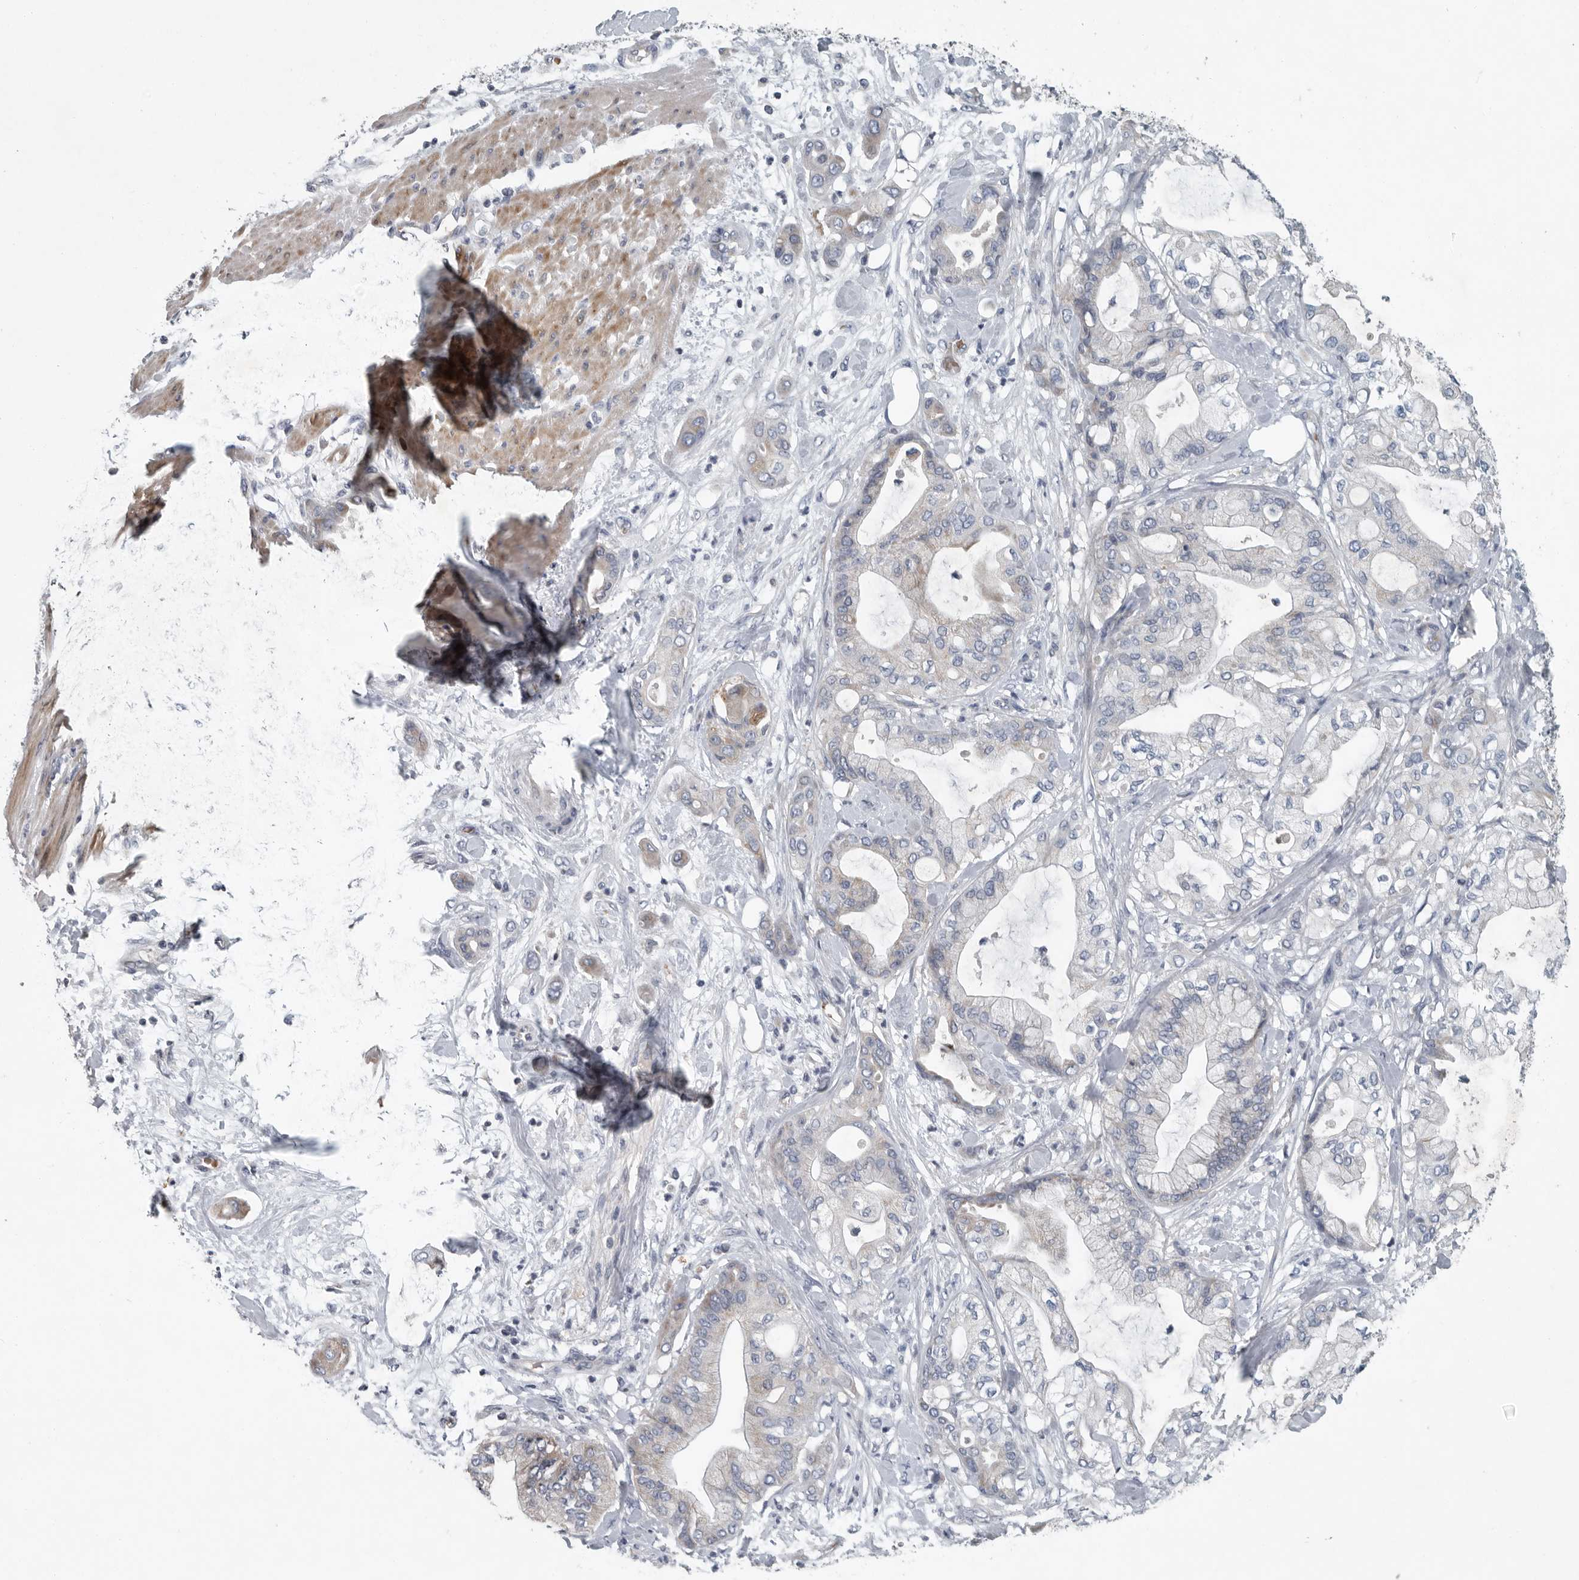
{"staining": {"intensity": "weak", "quantity": "25%-75%", "location": "cytoplasmic/membranous"}, "tissue": "pancreatic cancer", "cell_type": "Tumor cells", "image_type": "cancer", "snomed": [{"axis": "morphology", "description": "Adenocarcinoma, NOS"}, {"axis": "morphology", "description": "Adenocarcinoma, metastatic, NOS"}, {"axis": "topography", "description": "Lymph node"}, {"axis": "topography", "description": "Pancreas"}, {"axis": "topography", "description": "Duodenum"}], "caption": "Protein expression analysis of adenocarcinoma (pancreatic) exhibits weak cytoplasmic/membranous positivity in approximately 25%-75% of tumor cells.", "gene": "MPP3", "patient": {"sex": "female", "age": 64}}